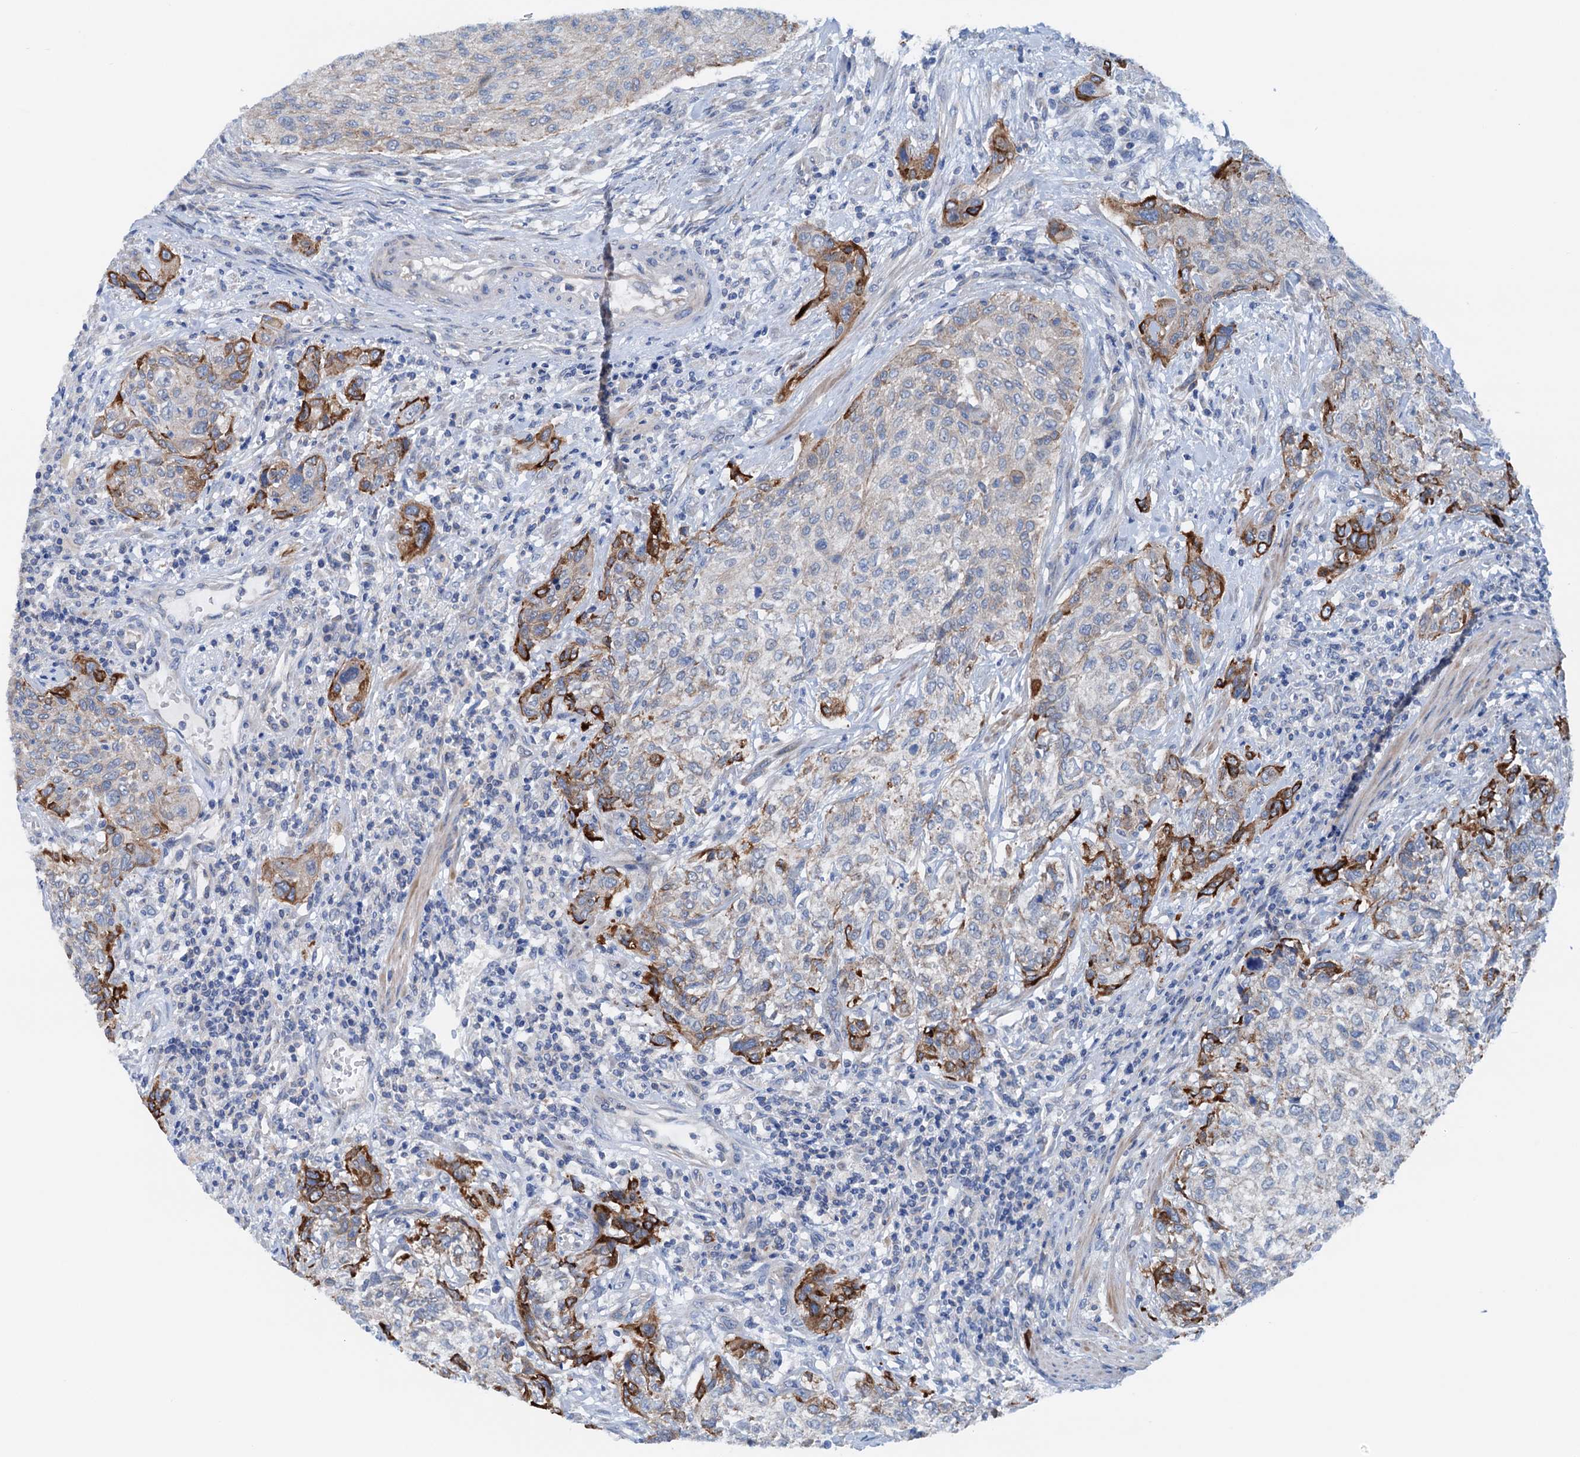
{"staining": {"intensity": "strong", "quantity": "<25%", "location": "cytoplasmic/membranous"}, "tissue": "urothelial cancer", "cell_type": "Tumor cells", "image_type": "cancer", "snomed": [{"axis": "morphology", "description": "Normal tissue, NOS"}, {"axis": "morphology", "description": "Urothelial carcinoma, NOS"}, {"axis": "topography", "description": "Urinary bladder"}, {"axis": "topography", "description": "Peripheral nerve tissue"}], "caption": "An image of urothelial cancer stained for a protein demonstrates strong cytoplasmic/membranous brown staining in tumor cells.", "gene": "KNDC1", "patient": {"sex": "male", "age": 35}}